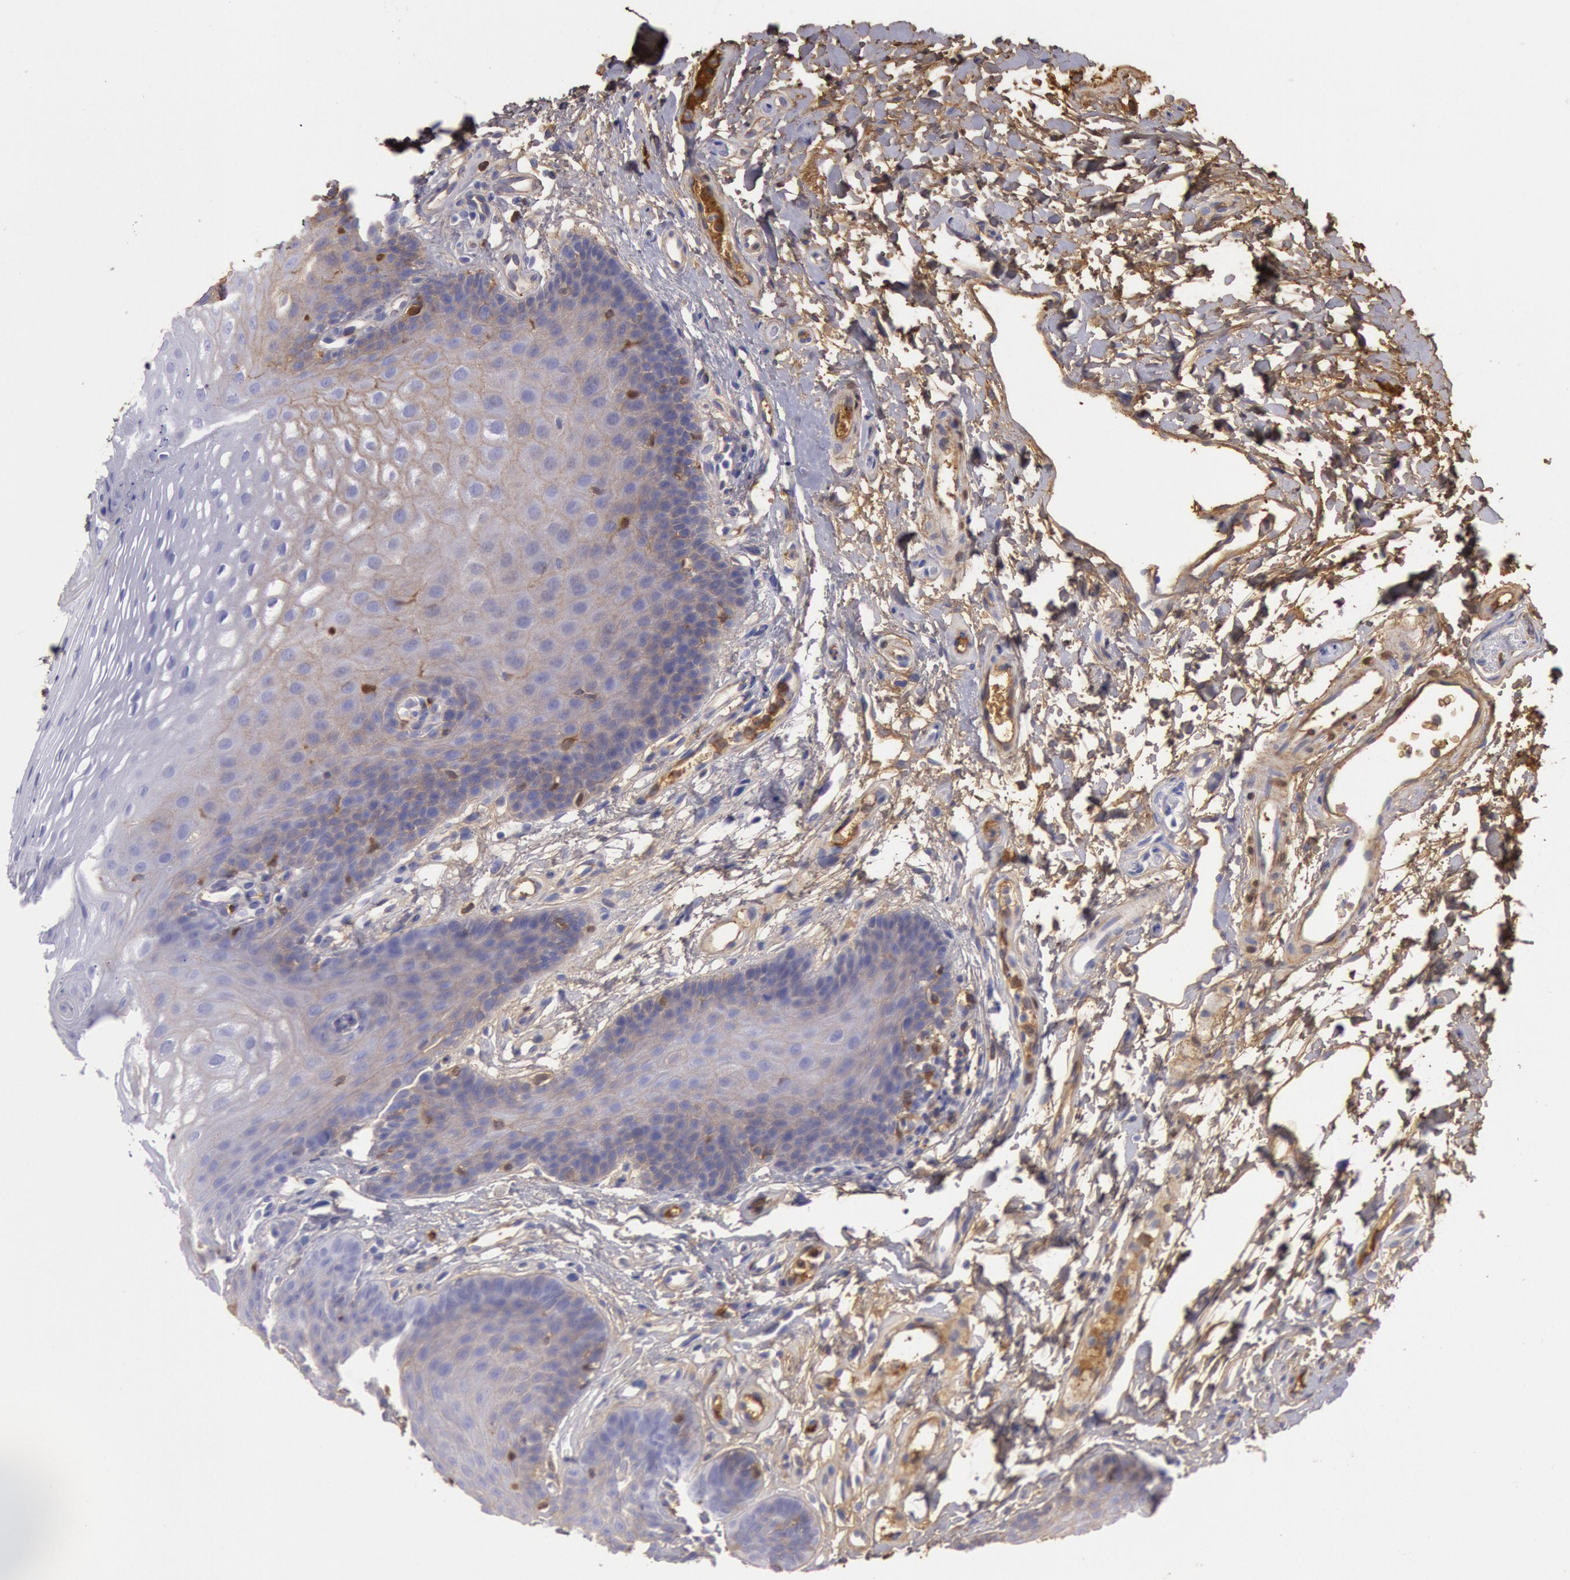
{"staining": {"intensity": "weak", "quantity": "25%-75%", "location": "cytoplasmic/membranous"}, "tissue": "oral mucosa", "cell_type": "Squamous epithelial cells", "image_type": "normal", "snomed": [{"axis": "morphology", "description": "Normal tissue, NOS"}, {"axis": "topography", "description": "Oral tissue"}], "caption": "DAB (3,3'-diaminobenzidine) immunohistochemical staining of normal human oral mucosa shows weak cytoplasmic/membranous protein staining in about 25%-75% of squamous epithelial cells. (Brightfield microscopy of DAB IHC at high magnification).", "gene": "IGHG1", "patient": {"sex": "male", "age": 62}}